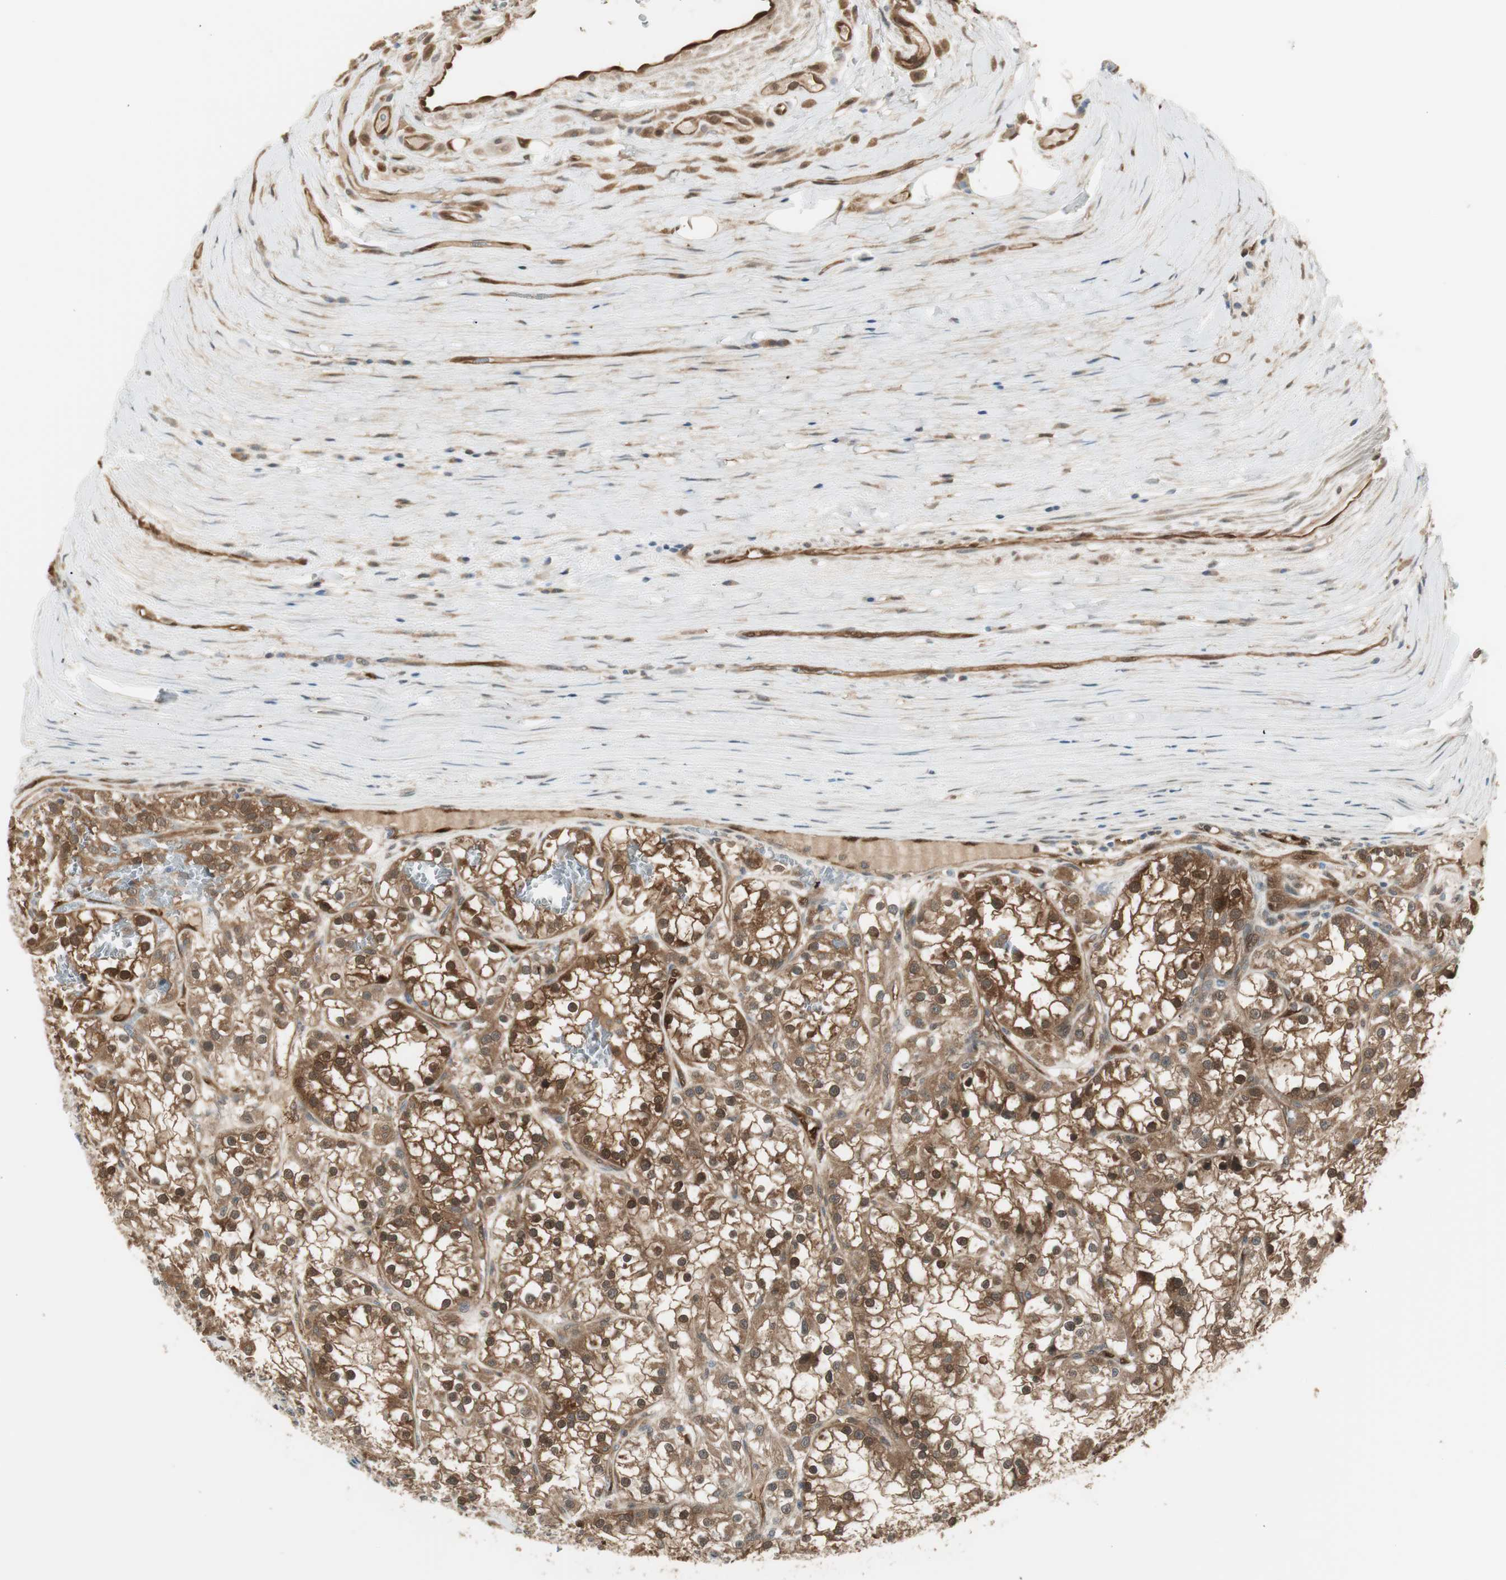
{"staining": {"intensity": "moderate", "quantity": ">75%", "location": "cytoplasmic/membranous,nuclear"}, "tissue": "renal cancer", "cell_type": "Tumor cells", "image_type": "cancer", "snomed": [{"axis": "morphology", "description": "Adenocarcinoma, NOS"}, {"axis": "topography", "description": "Kidney"}], "caption": "There is medium levels of moderate cytoplasmic/membranous and nuclear staining in tumor cells of renal cancer (adenocarcinoma), as demonstrated by immunohistochemical staining (brown color).", "gene": "SERPINB6", "patient": {"sex": "female", "age": 52}}